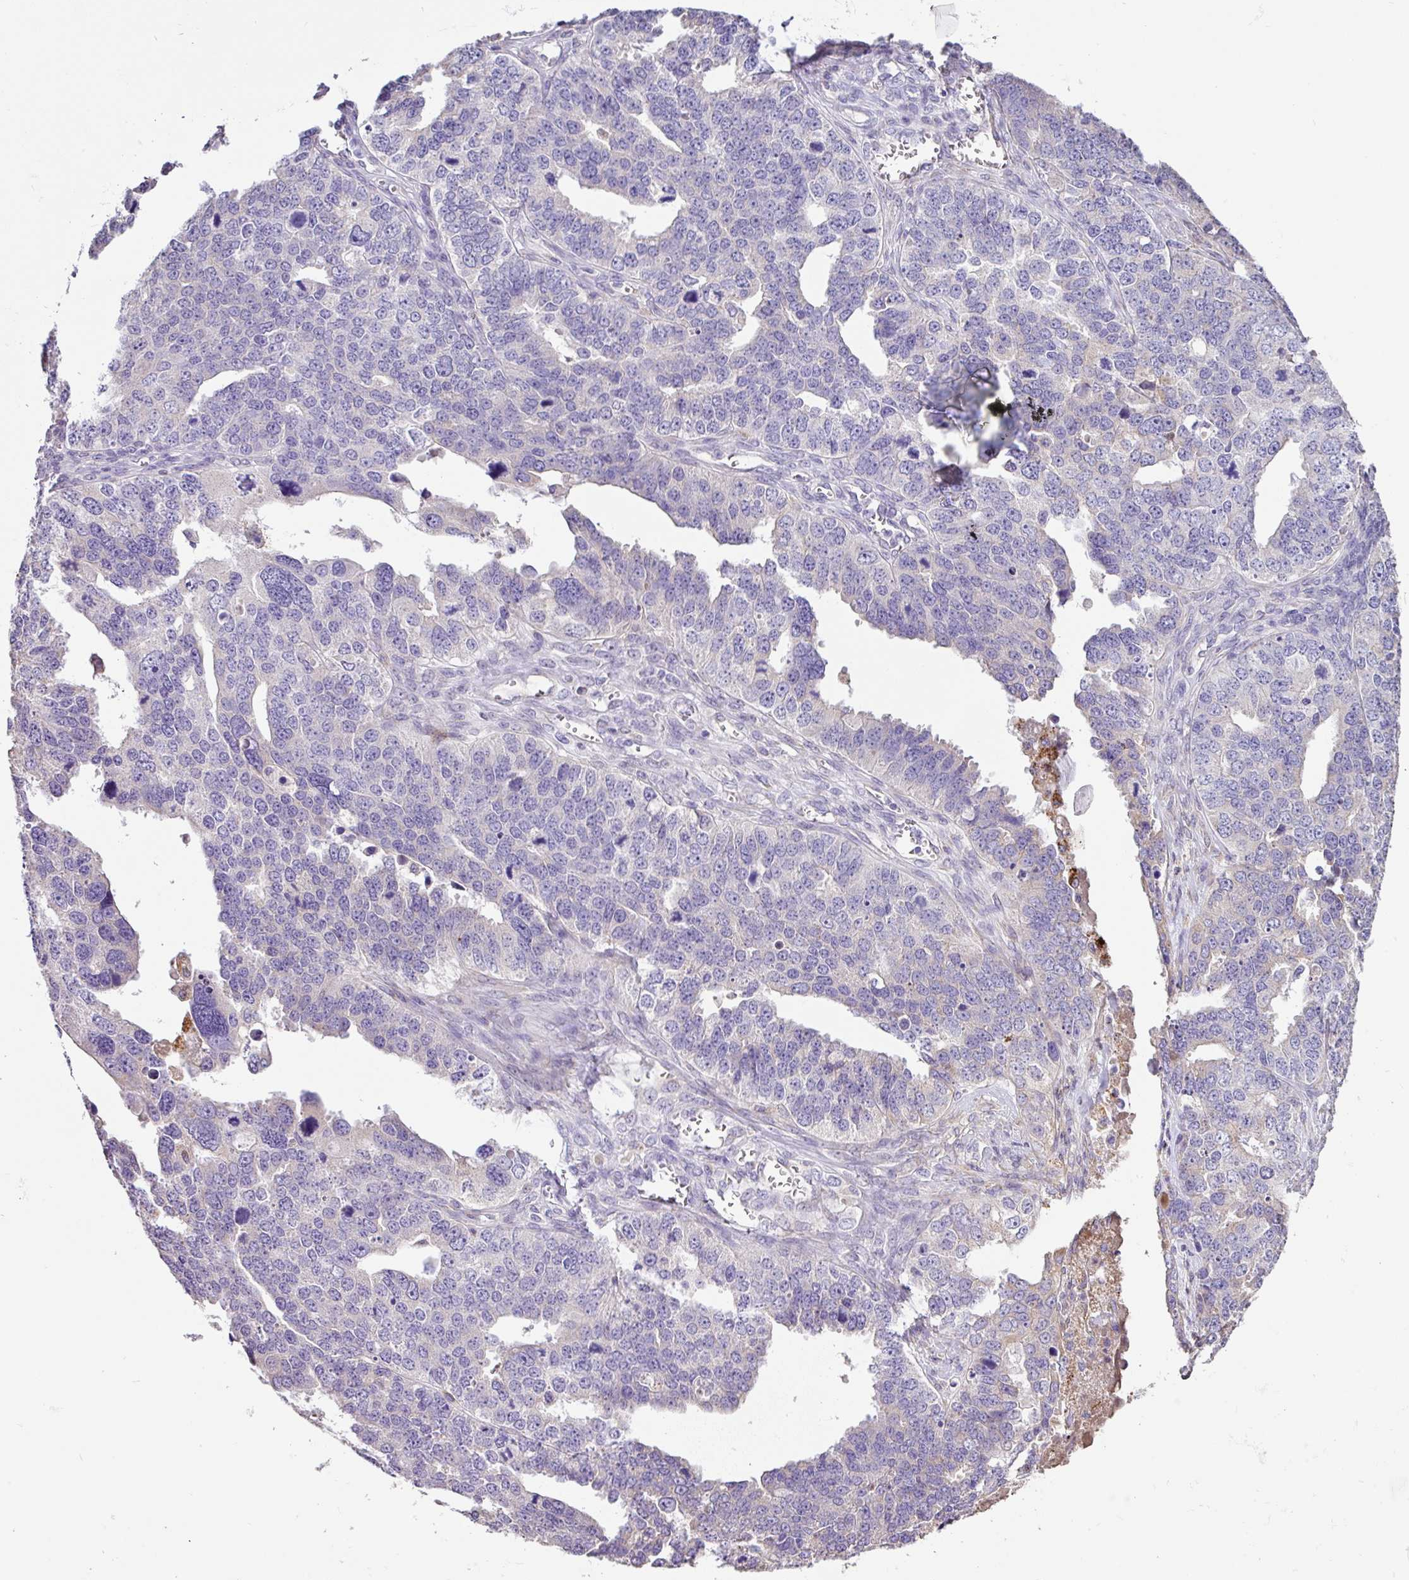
{"staining": {"intensity": "negative", "quantity": "none", "location": "none"}, "tissue": "ovarian cancer", "cell_type": "Tumor cells", "image_type": "cancer", "snomed": [{"axis": "morphology", "description": "Cystadenocarcinoma, serous, NOS"}, {"axis": "topography", "description": "Ovary"}], "caption": "This is an immunohistochemistry image of human serous cystadenocarcinoma (ovarian). There is no staining in tumor cells.", "gene": "ZG16", "patient": {"sex": "female", "age": 76}}